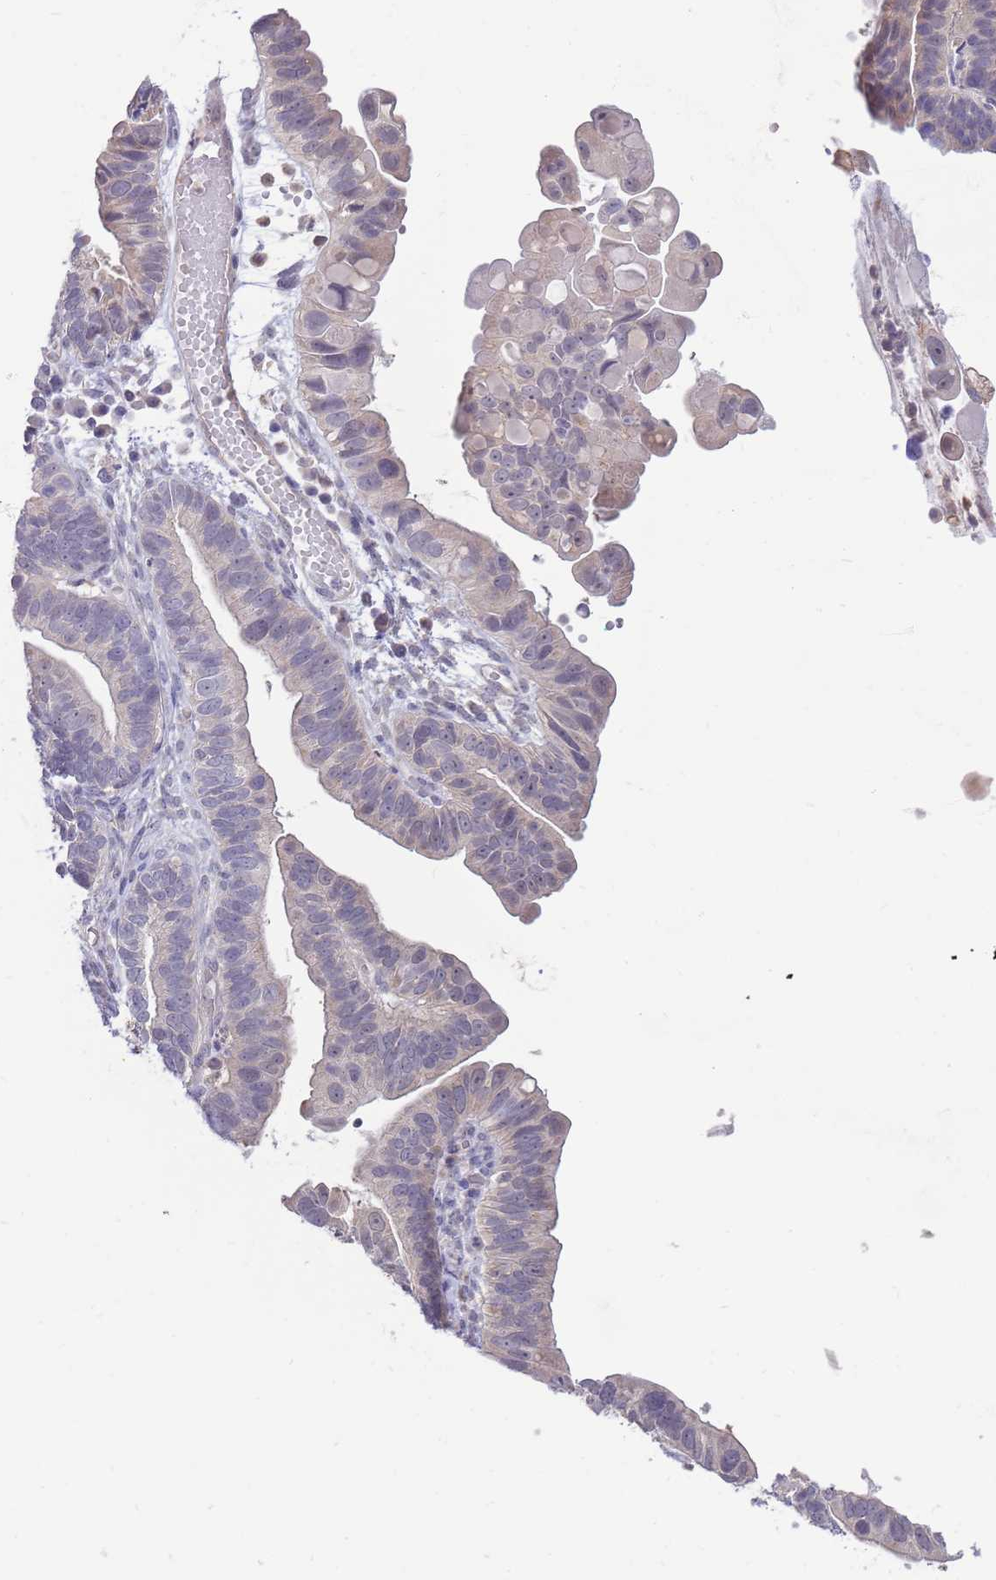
{"staining": {"intensity": "moderate", "quantity": "<25%", "location": "cytoplasmic/membranous"}, "tissue": "ovarian cancer", "cell_type": "Tumor cells", "image_type": "cancer", "snomed": [{"axis": "morphology", "description": "Cystadenocarcinoma, serous, NOS"}, {"axis": "topography", "description": "Ovary"}], "caption": "Ovarian cancer (serous cystadenocarcinoma) stained with a brown dye shows moderate cytoplasmic/membranous positive expression in approximately <25% of tumor cells.", "gene": "AP5S1", "patient": {"sex": "female", "age": 56}}